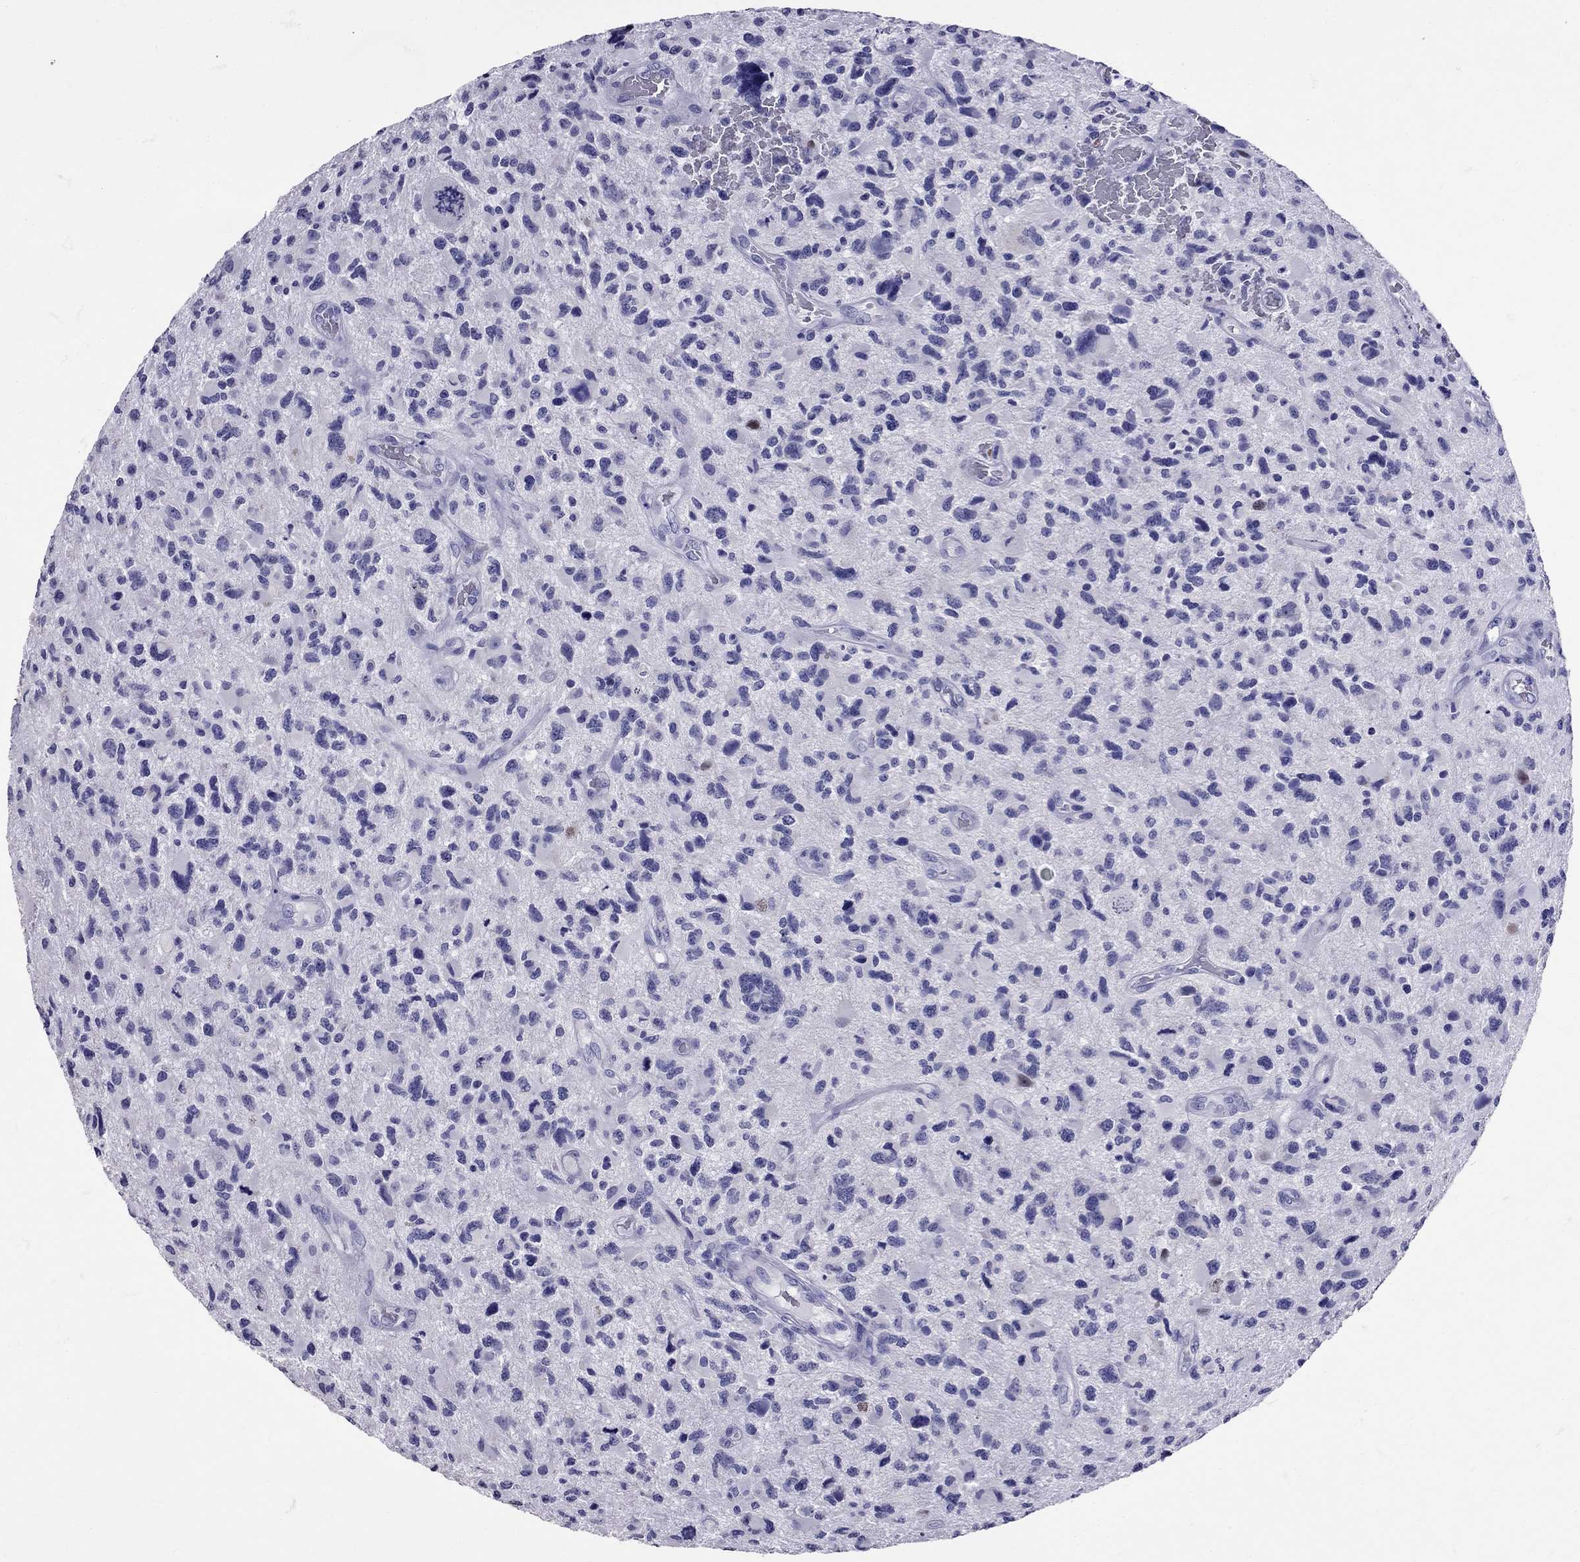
{"staining": {"intensity": "negative", "quantity": "none", "location": "none"}, "tissue": "glioma", "cell_type": "Tumor cells", "image_type": "cancer", "snomed": [{"axis": "morphology", "description": "Glioma, malignant, NOS"}, {"axis": "morphology", "description": "Glioma, malignant, High grade"}, {"axis": "topography", "description": "Brain"}], "caption": "Protein analysis of malignant glioma demonstrates no significant expression in tumor cells.", "gene": "TBR1", "patient": {"sex": "female", "age": 71}}